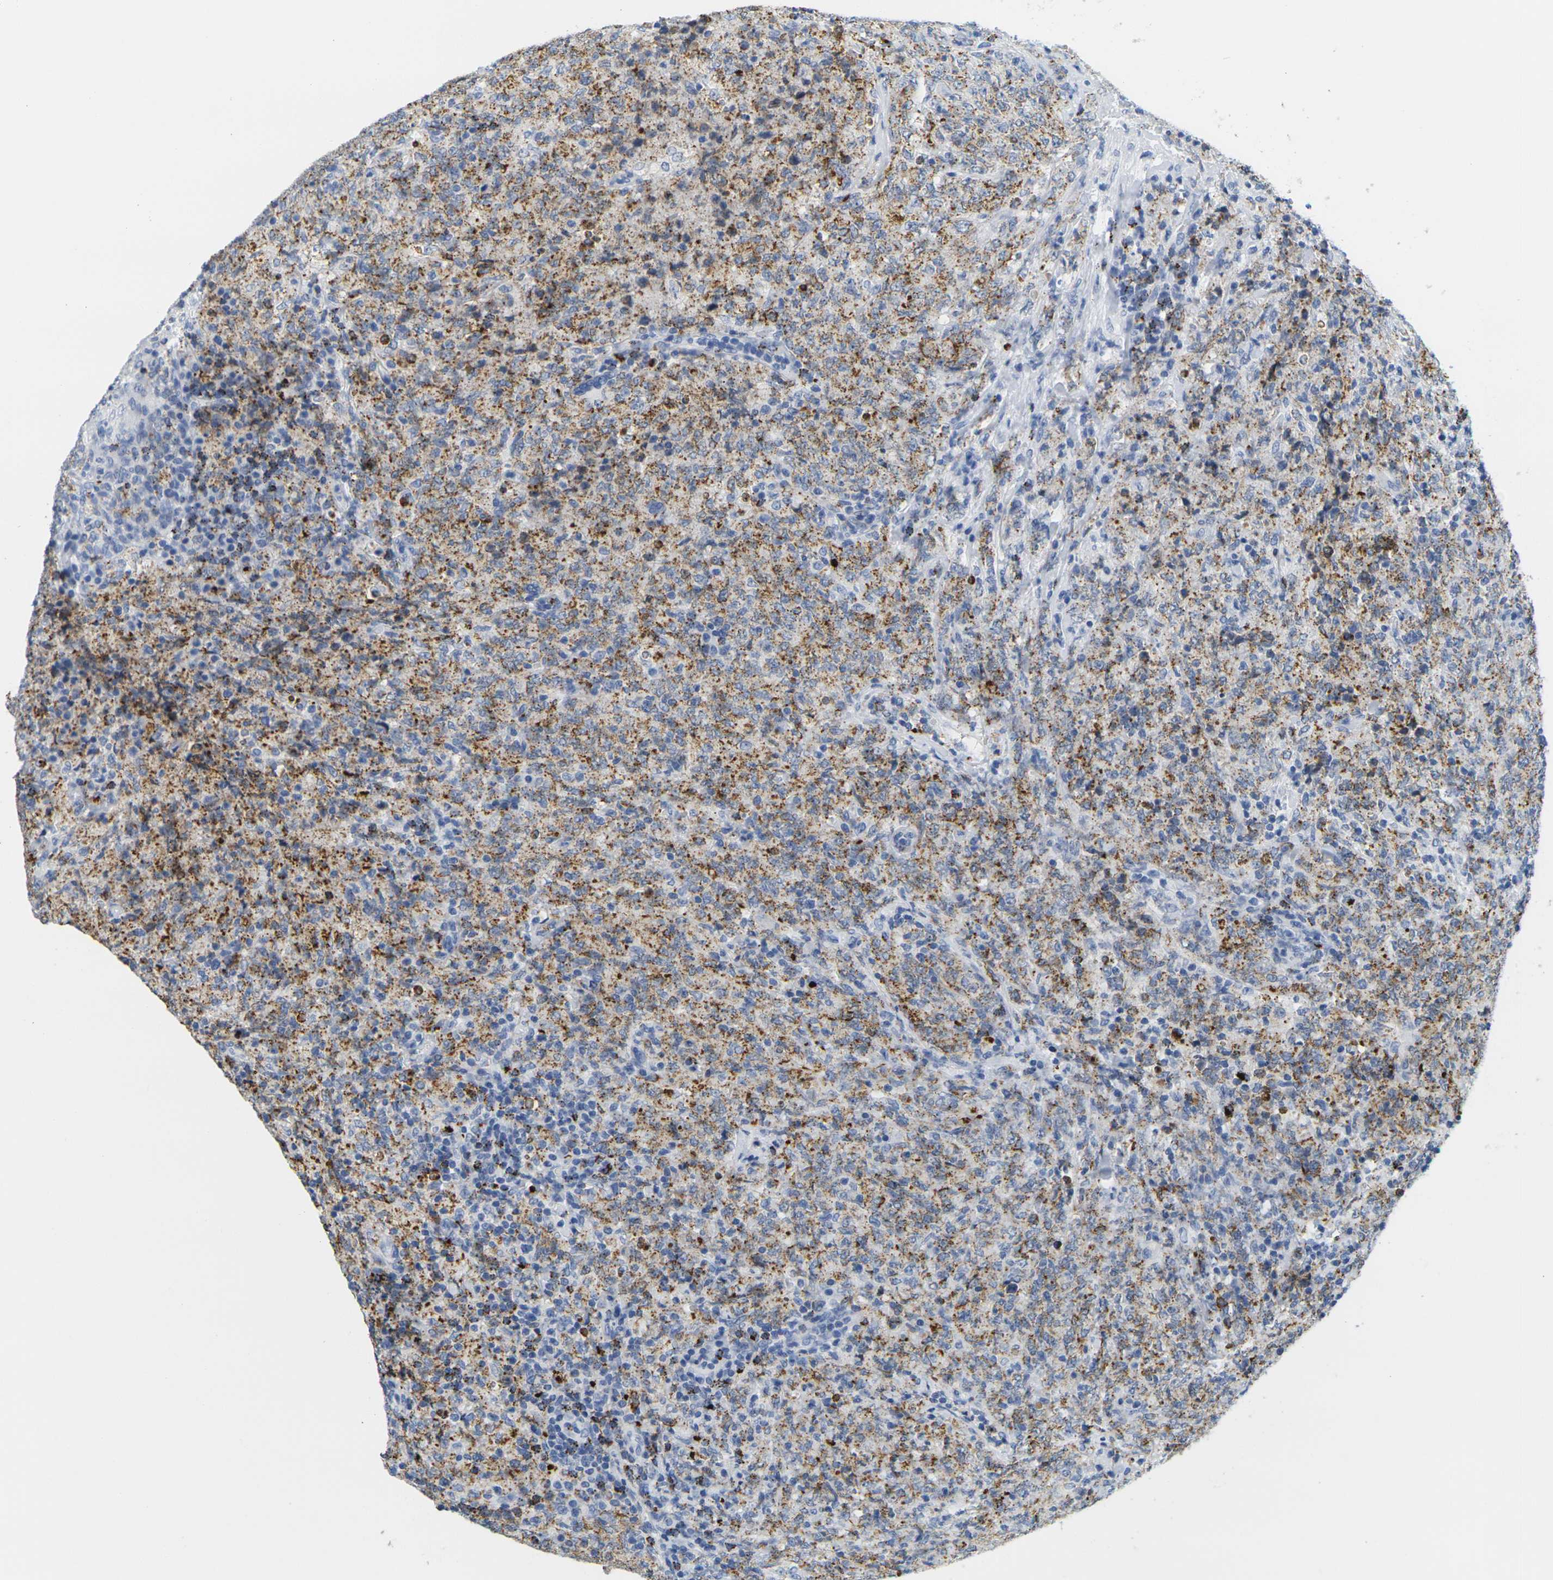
{"staining": {"intensity": "moderate", "quantity": "25%-75%", "location": "cytoplasmic/membranous"}, "tissue": "lymphoma", "cell_type": "Tumor cells", "image_type": "cancer", "snomed": [{"axis": "morphology", "description": "Malignant lymphoma, non-Hodgkin's type, High grade"}, {"axis": "topography", "description": "Tonsil"}], "caption": "Human lymphoma stained with a brown dye reveals moderate cytoplasmic/membranous positive positivity in approximately 25%-75% of tumor cells.", "gene": "HLA-DOB", "patient": {"sex": "female", "age": 36}}